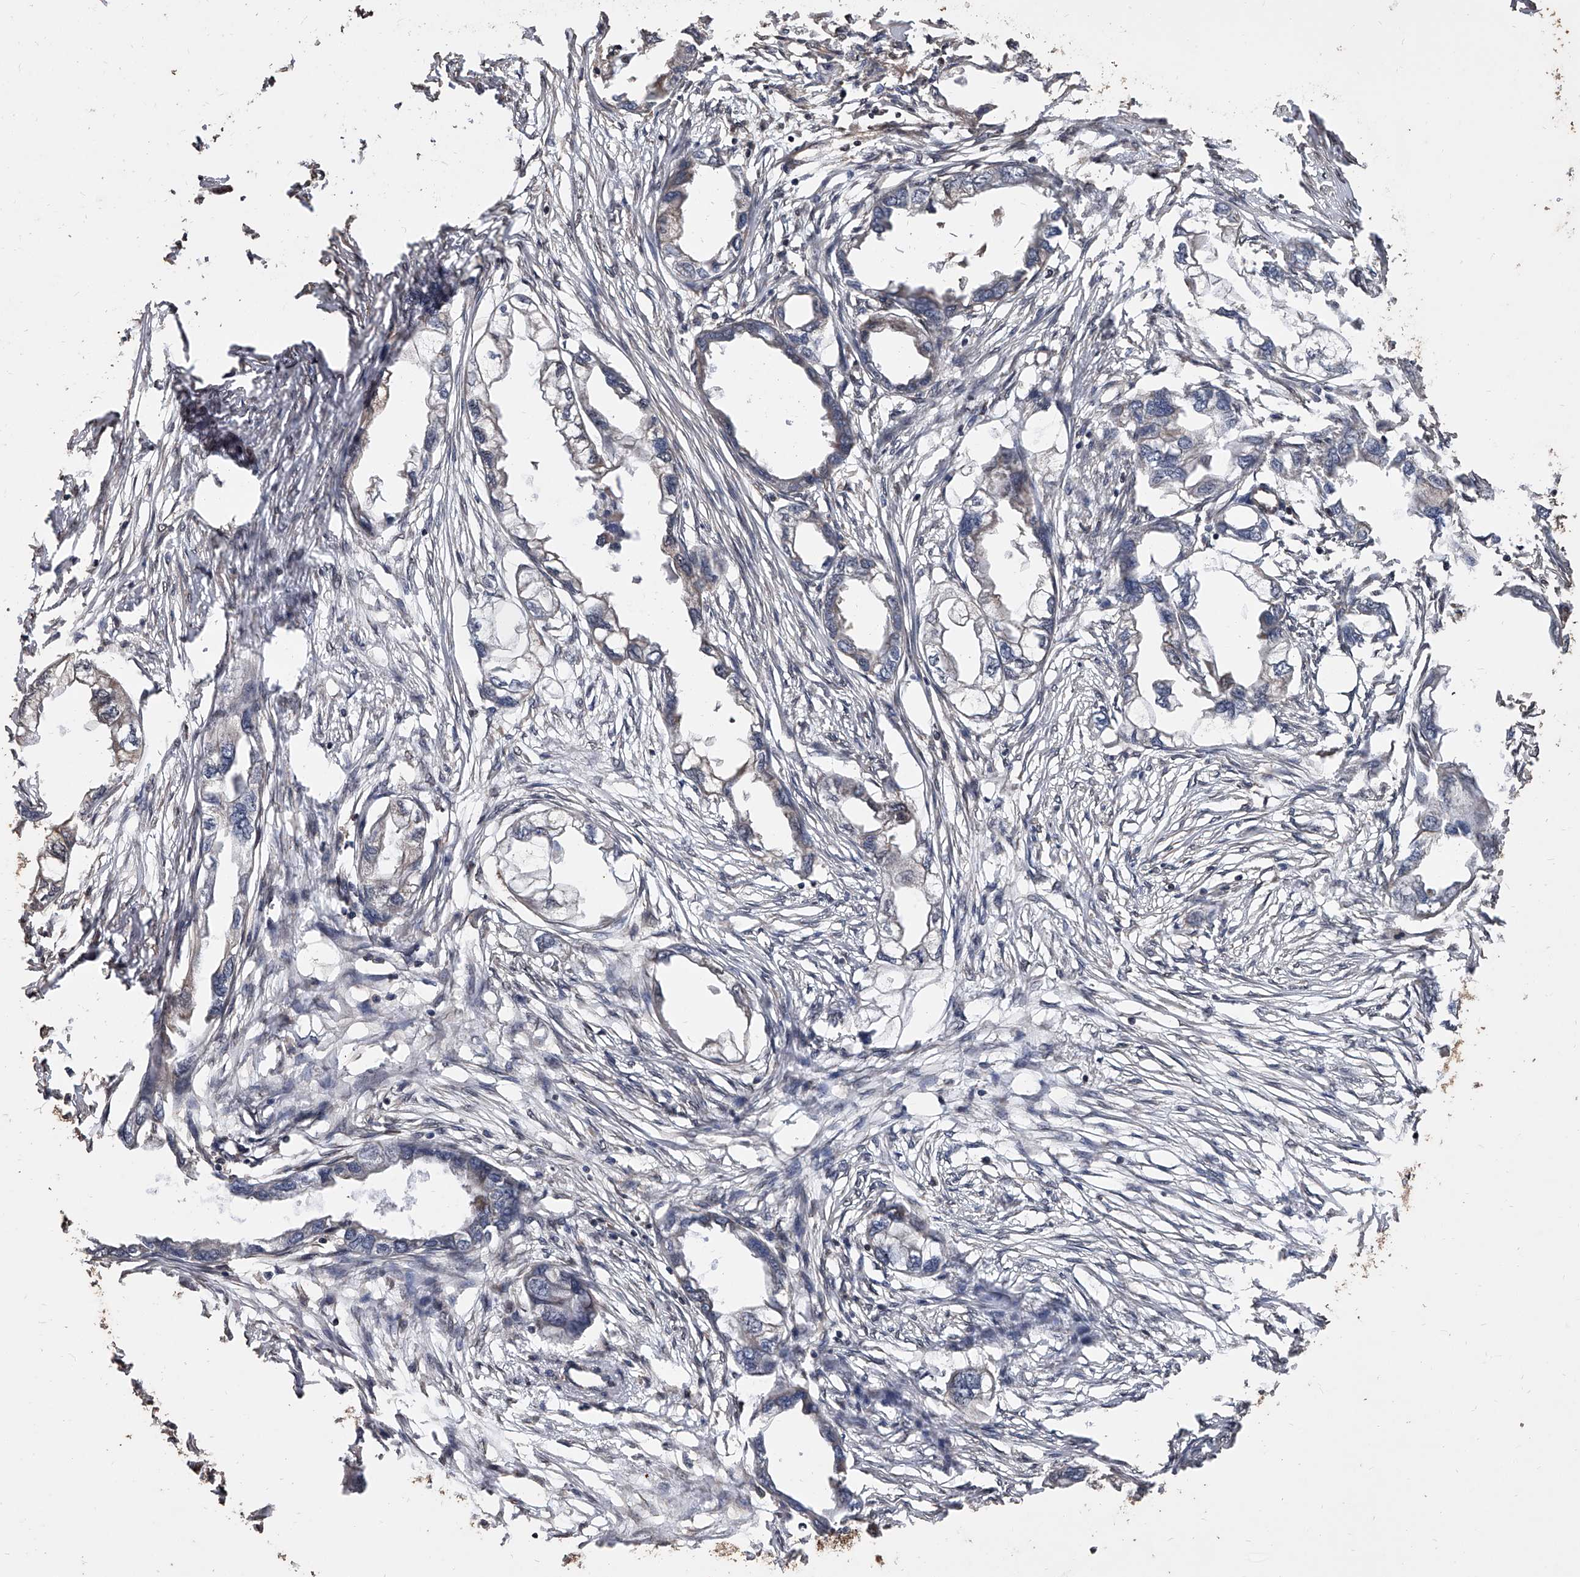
{"staining": {"intensity": "weak", "quantity": "<25%", "location": "cytoplasmic/membranous"}, "tissue": "endometrial cancer", "cell_type": "Tumor cells", "image_type": "cancer", "snomed": [{"axis": "morphology", "description": "Adenocarcinoma, NOS"}, {"axis": "morphology", "description": "Adenocarcinoma, metastatic, NOS"}, {"axis": "topography", "description": "Adipose tissue"}, {"axis": "topography", "description": "Endometrium"}], "caption": "Immunohistochemistry (IHC) micrograph of endometrial cancer stained for a protein (brown), which demonstrates no staining in tumor cells. The staining was performed using DAB to visualize the protein expression in brown, while the nuclei were stained in blue with hematoxylin (Magnification: 20x).", "gene": "LTV1", "patient": {"sex": "female", "age": 67}}